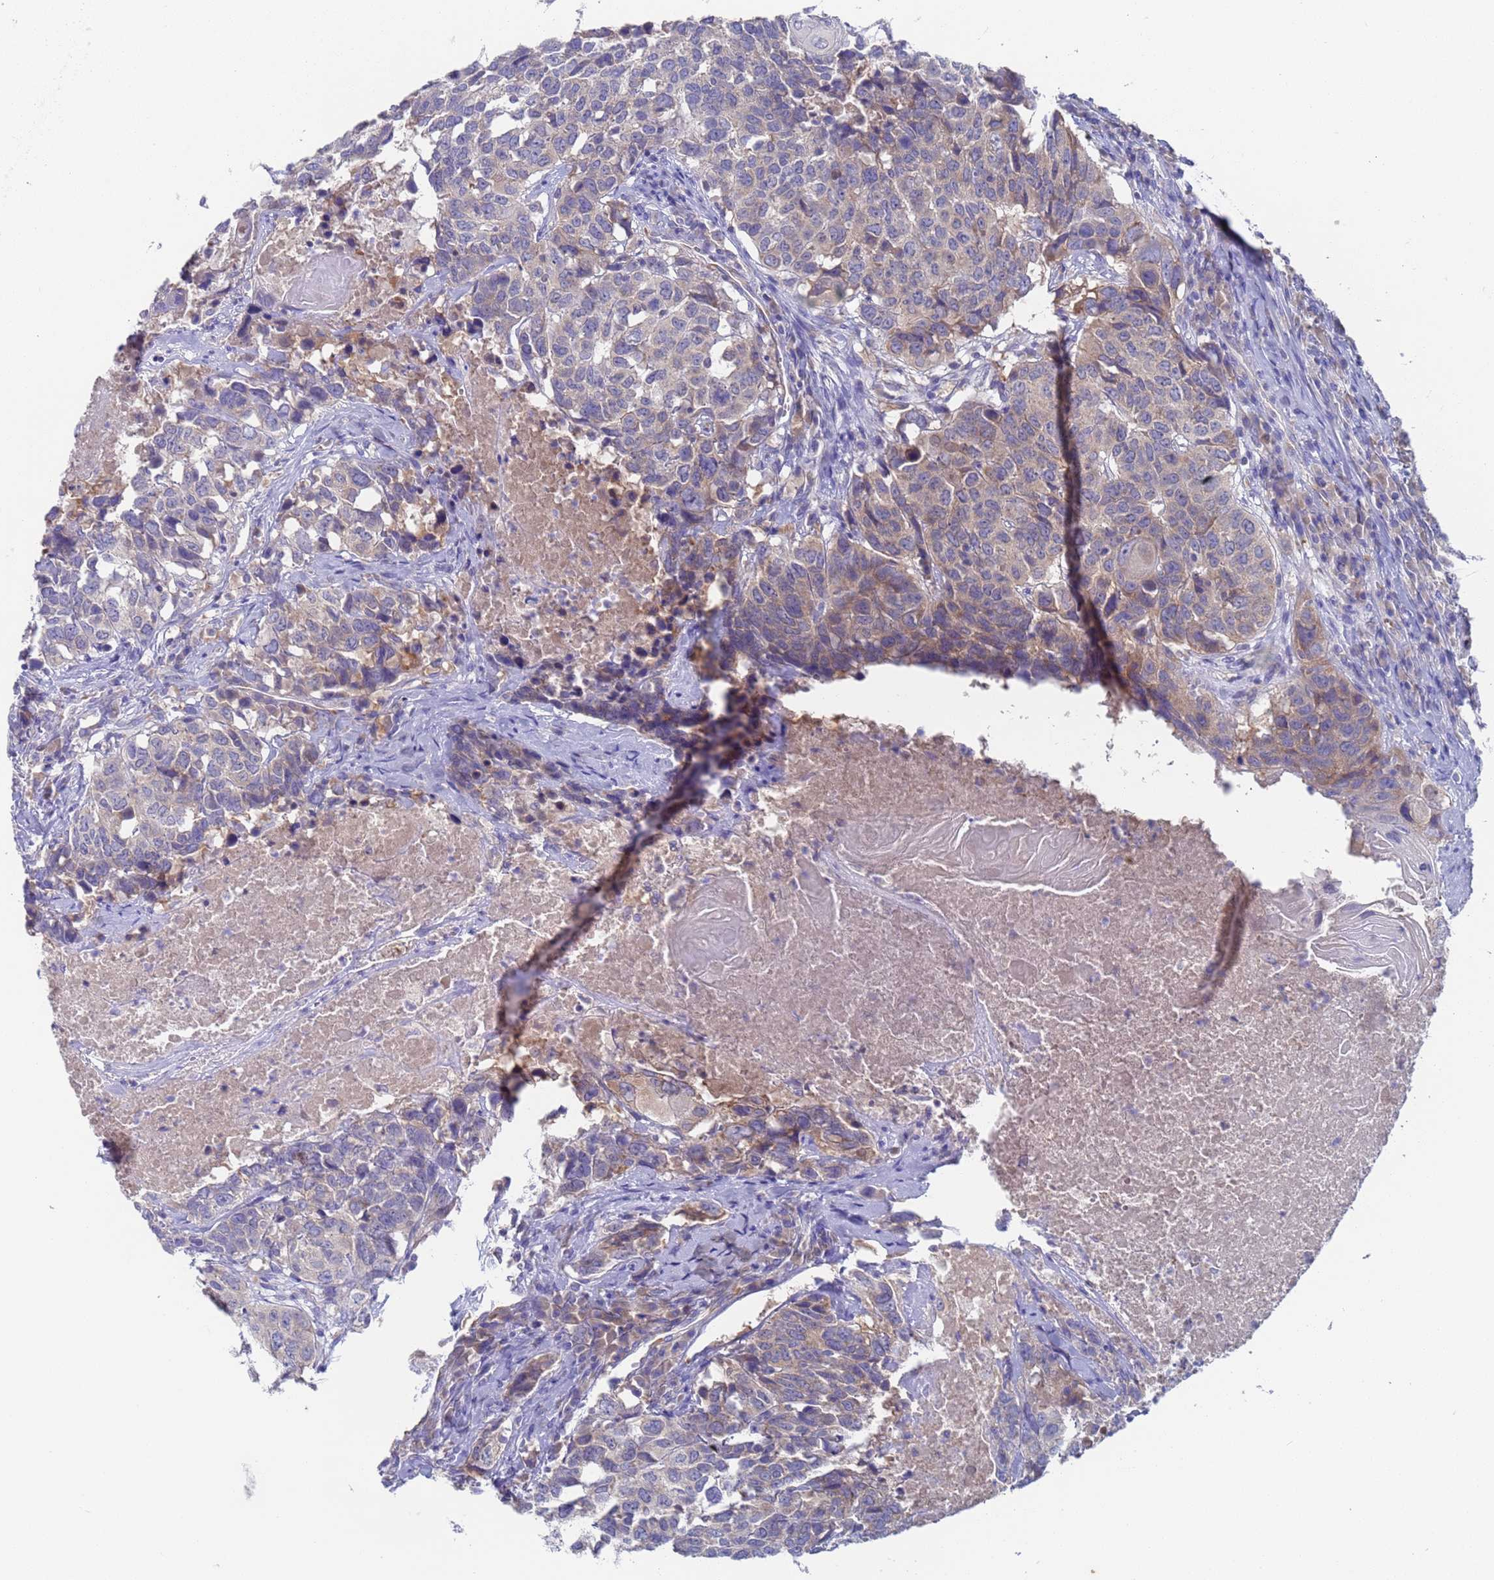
{"staining": {"intensity": "weak", "quantity": "<25%", "location": "cytoplasmic/membranous"}, "tissue": "head and neck cancer", "cell_type": "Tumor cells", "image_type": "cancer", "snomed": [{"axis": "morphology", "description": "Squamous cell carcinoma, NOS"}, {"axis": "topography", "description": "Head-Neck"}], "caption": "Human head and neck cancer (squamous cell carcinoma) stained for a protein using IHC demonstrates no positivity in tumor cells.", "gene": "PET117", "patient": {"sex": "male", "age": 66}}